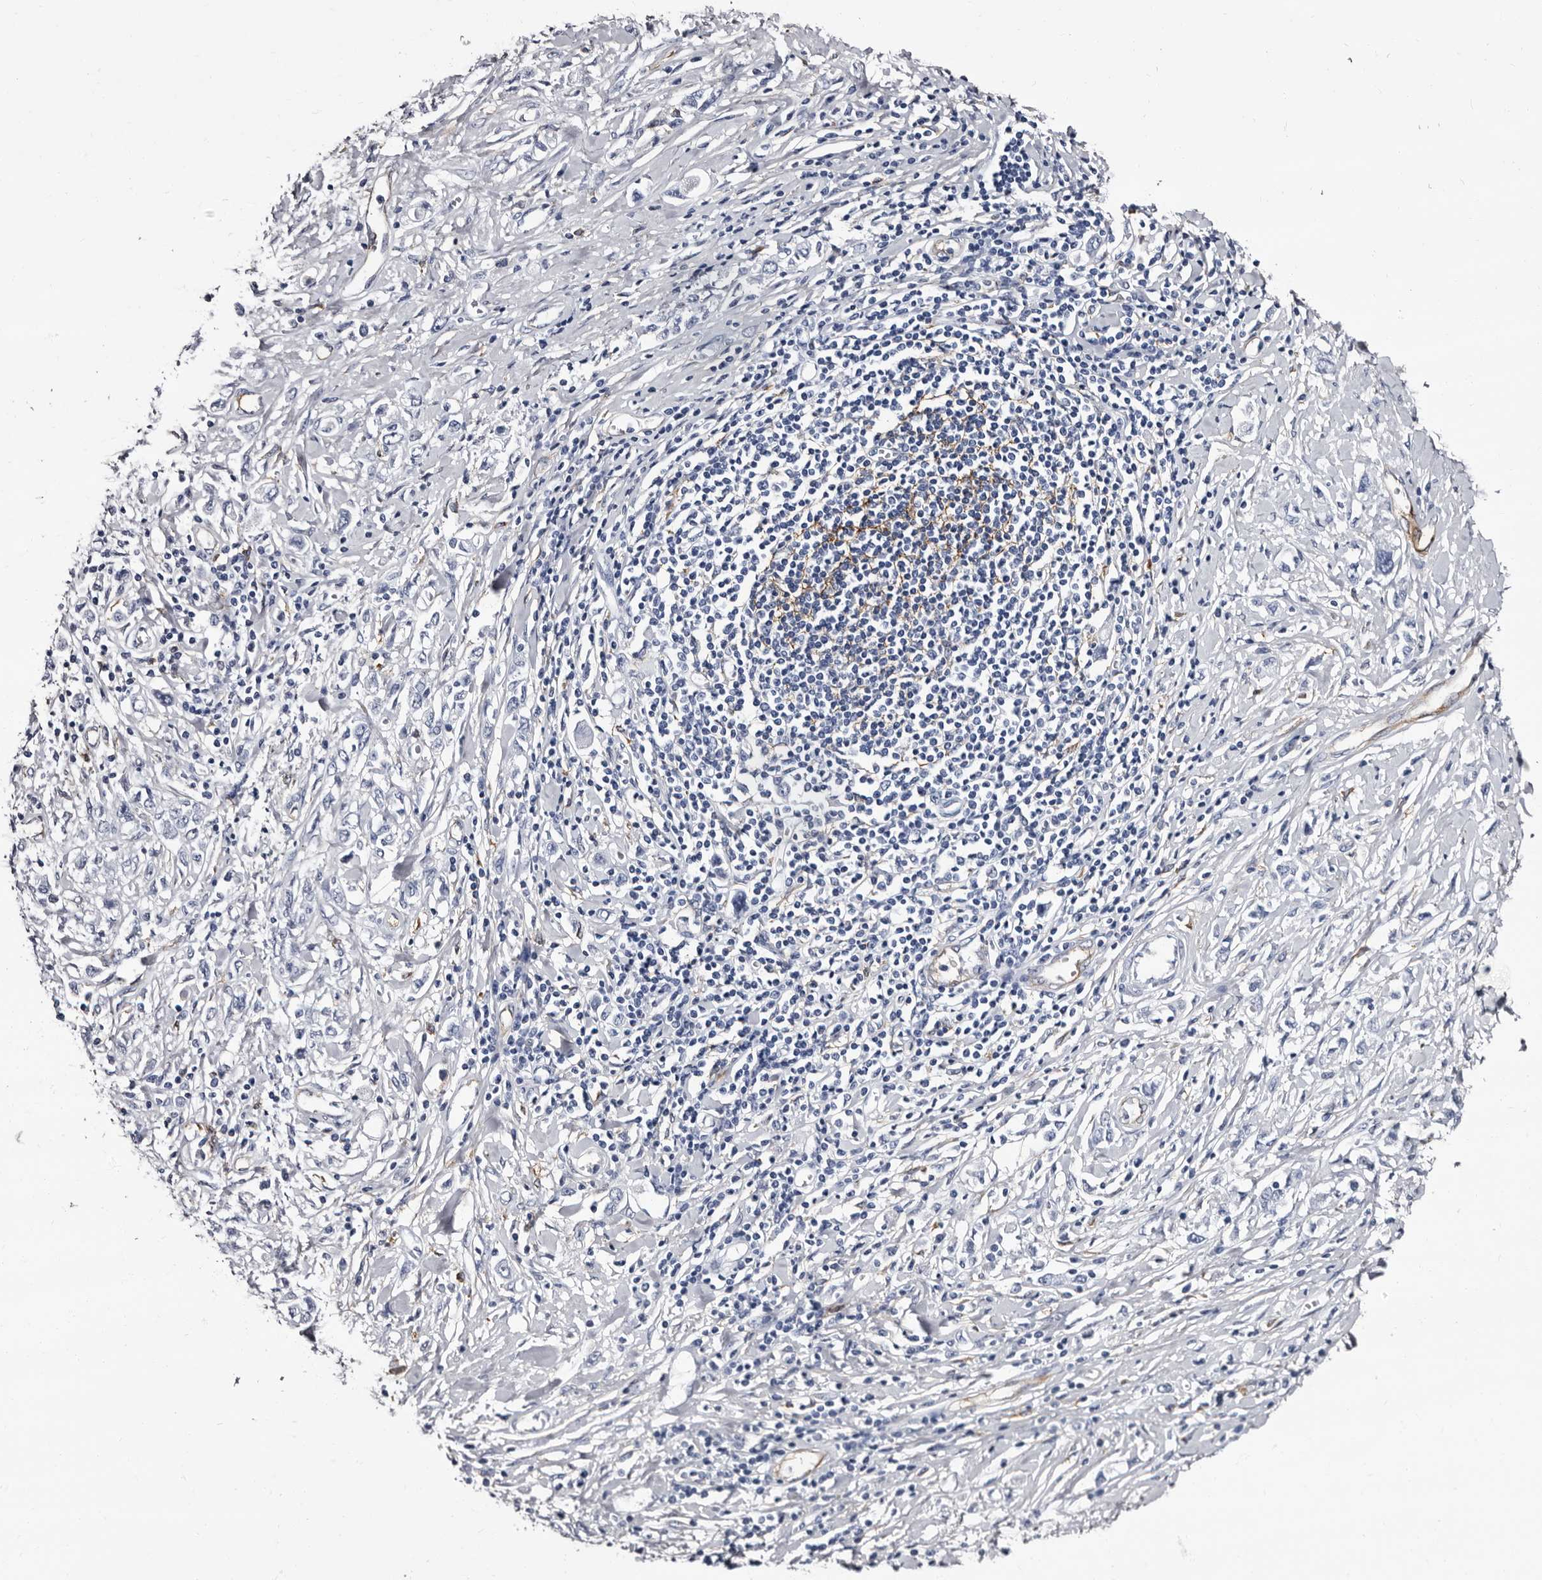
{"staining": {"intensity": "negative", "quantity": "none", "location": "none"}, "tissue": "stomach cancer", "cell_type": "Tumor cells", "image_type": "cancer", "snomed": [{"axis": "morphology", "description": "Adenocarcinoma, NOS"}, {"axis": "topography", "description": "Stomach"}], "caption": "High power microscopy micrograph of an immunohistochemistry (IHC) histopathology image of adenocarcinoma (stomach), revealing no significant positivity in tumor cells.", "gene": "EPB41L3", "patient": {"sex": "female", "age": 76}}